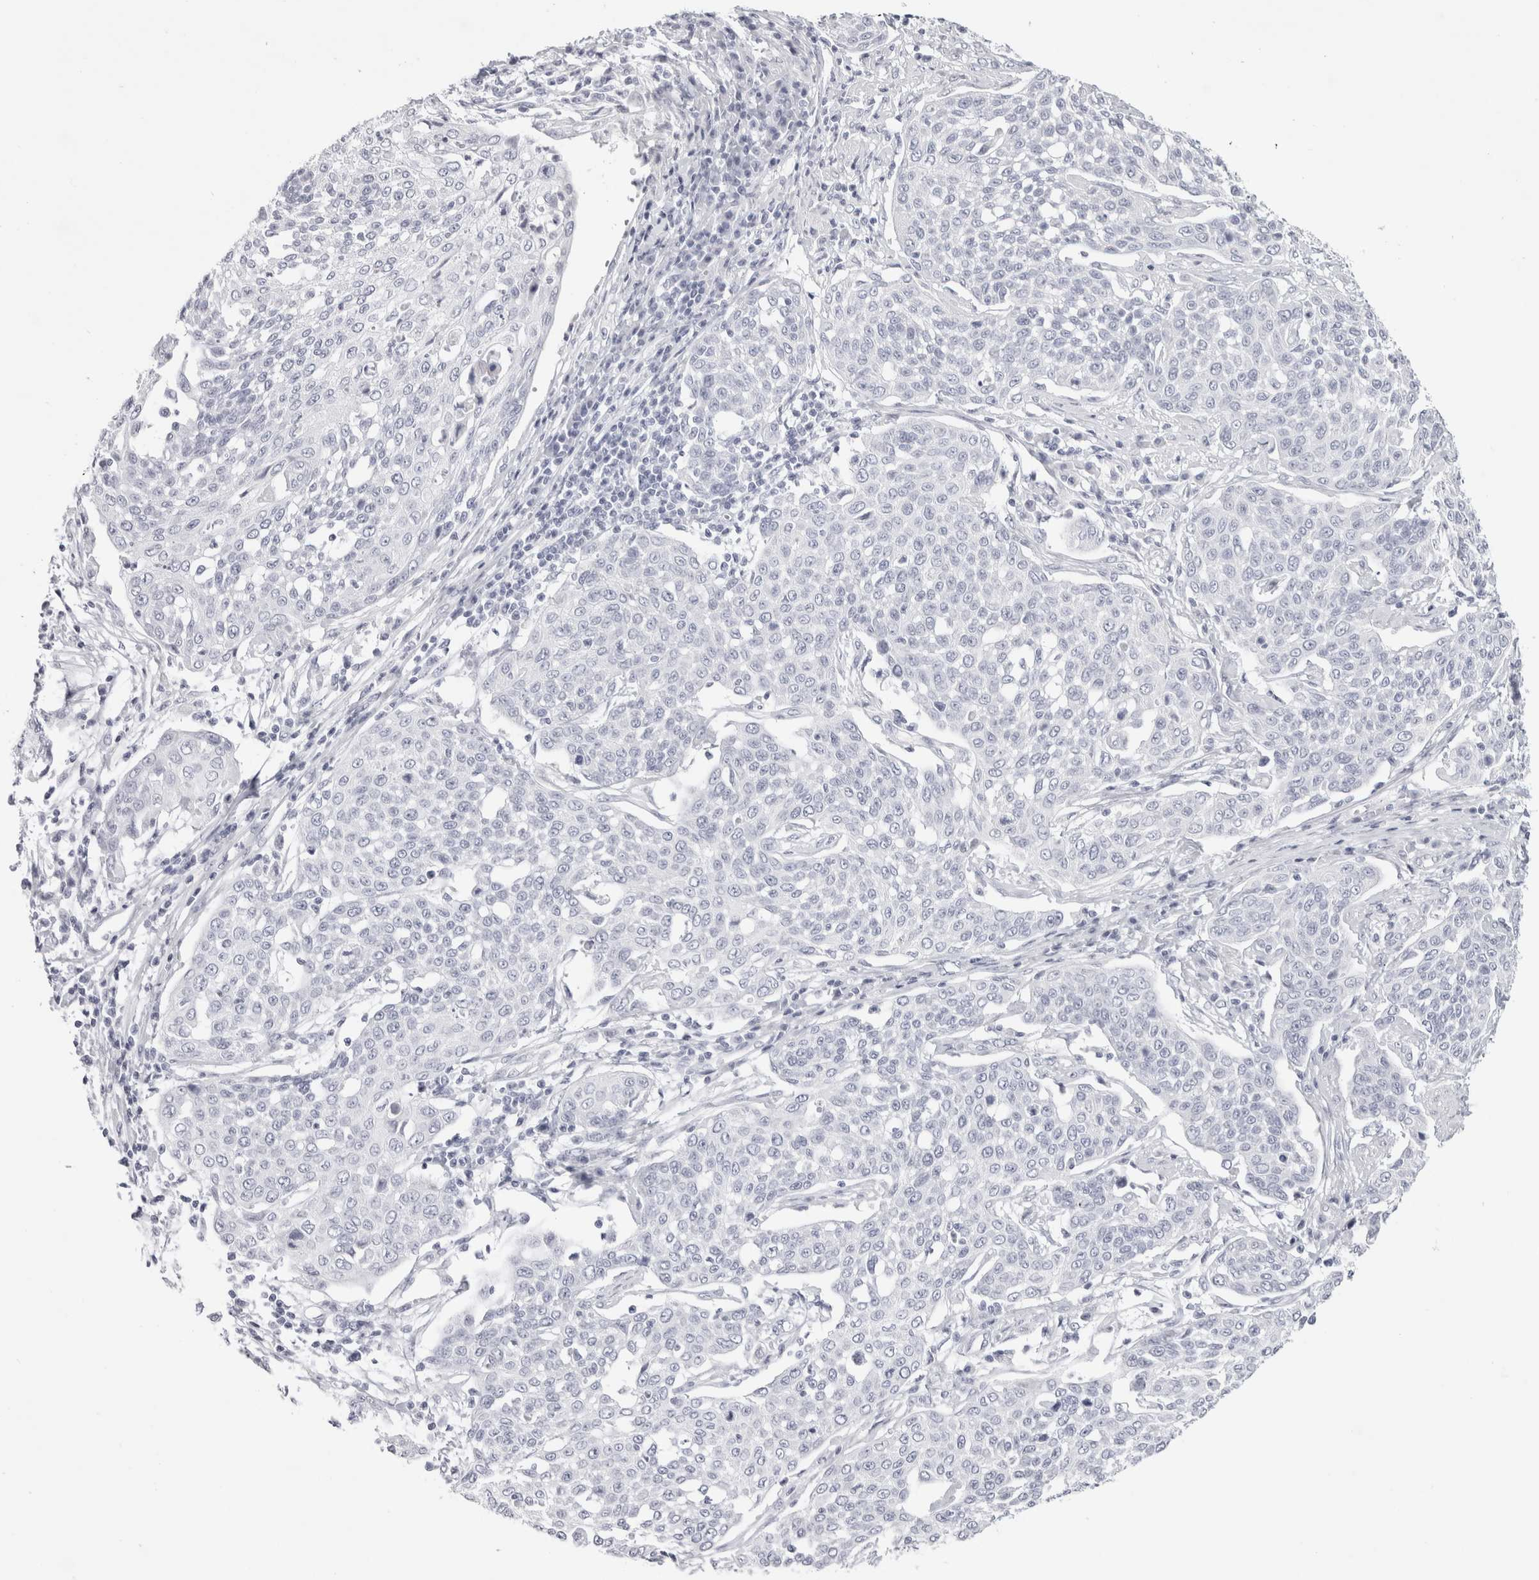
{"staining": {"intensity": "negative", "quantity": "none", "location": "none"}, "tissue": "cervical cancer", "cell_type": "Tumor cells", "image_type": "cancer", "snomed": [{"axis": "morphology", "description": "Squamous cell carcinoma, NOS"}, {"axis": "topography", "description": "Cervix"}], "caption": "Tumor cells are negative for protein expression in human cervical squamous cell carcinoma.", "gene": "GARIN1A", "patient": {"sex": "female", "age": 34}}